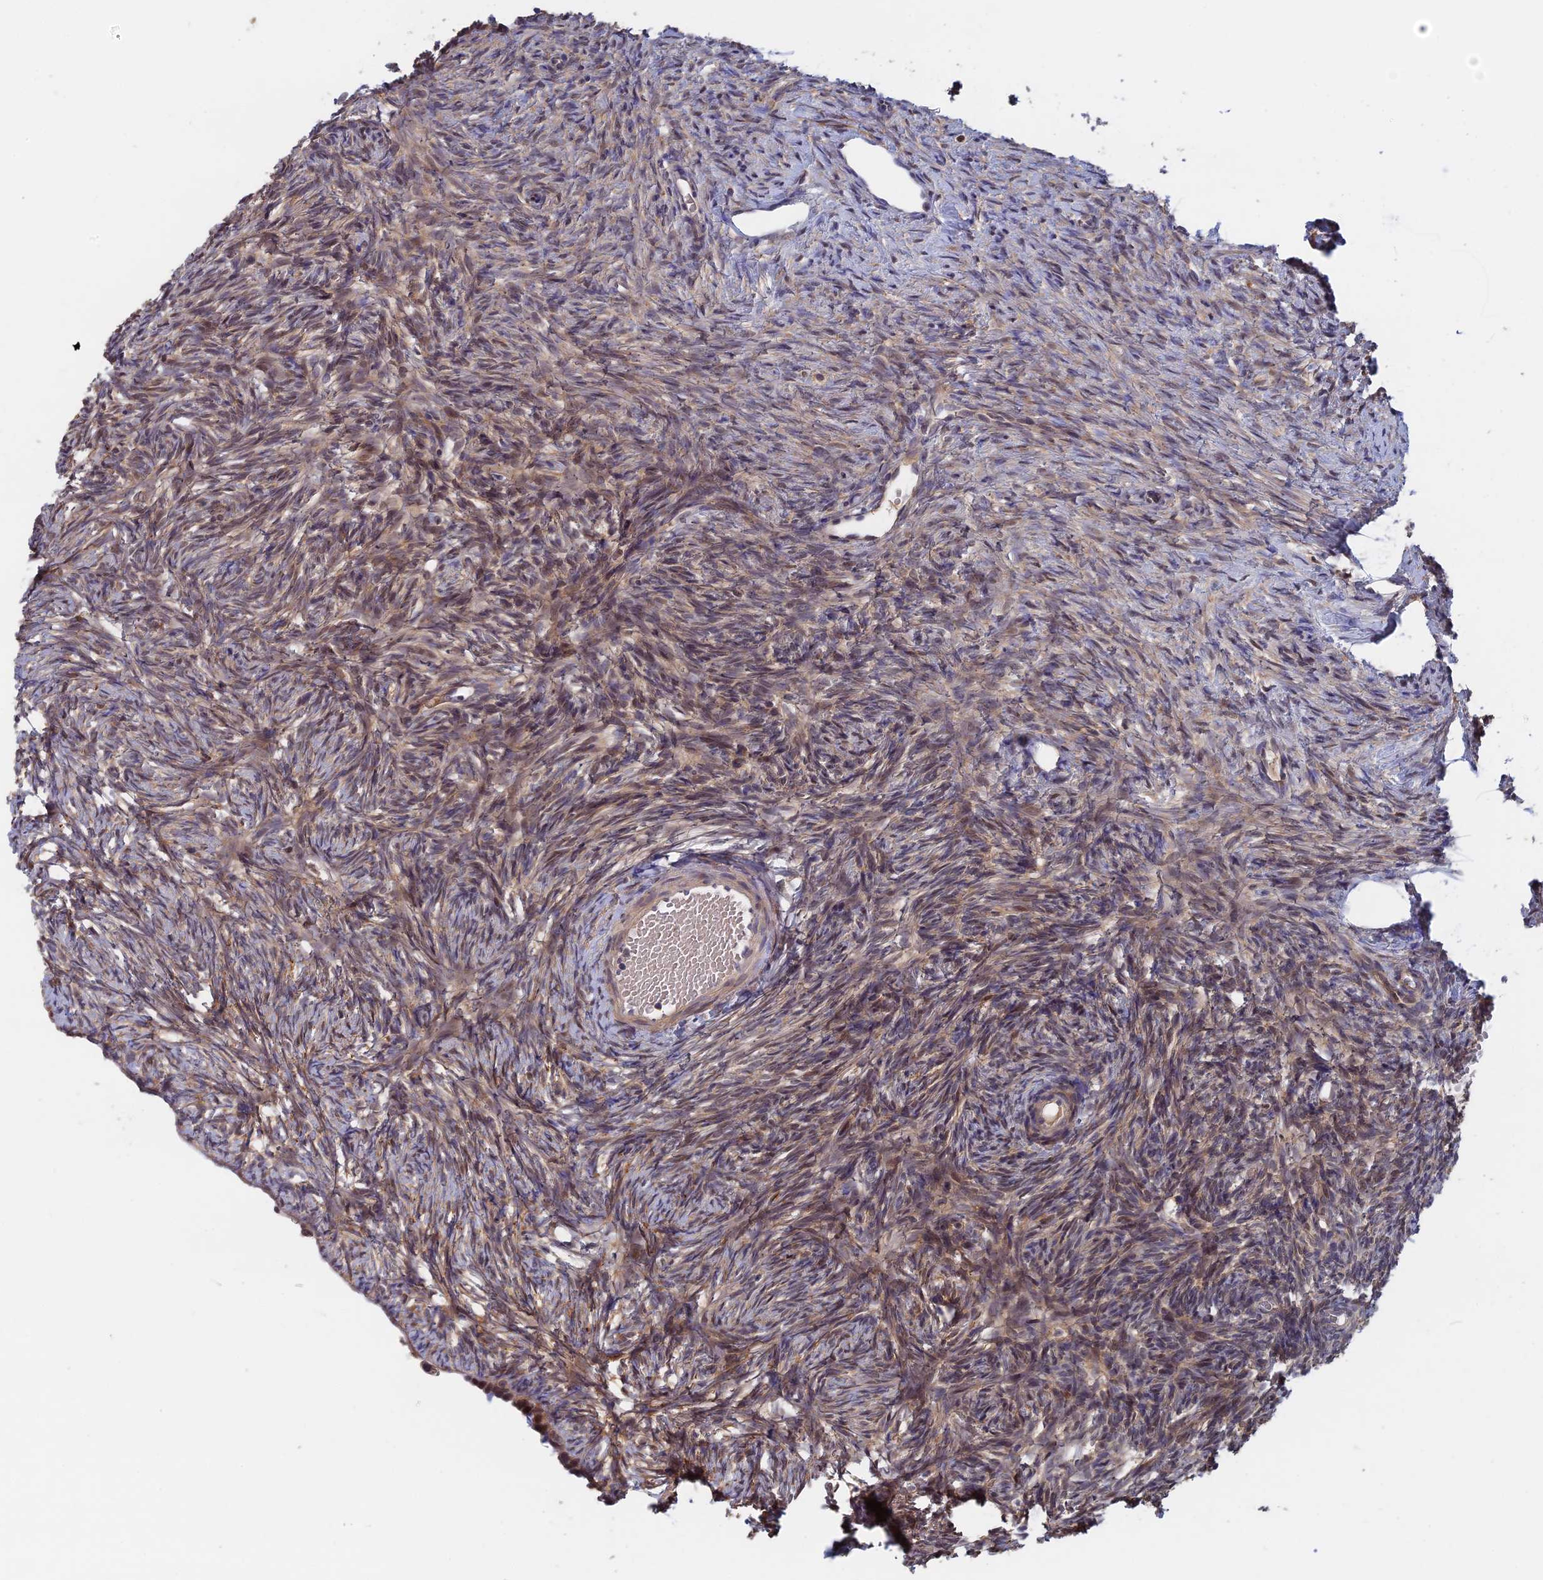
{"staining": {"intensity": "moderate", "quantity": ">75%", "location": "cytoplasmic/membranous"}, "tissue": "ovary", "cell_type": "Follicle cells", "image_type": "normal", "snomed": [{"axis": "morphology", "description": "Normal tissue, NOS"}, {"axis": "topography", "description": "Ovary"}], "caption": "Normal ovary exhibits moderate cytoplasmic/membranous expression in about >75% of follicle cells, visualized by immunohistochemistry.", "gene": "BLVRA", "patient": {"sex": "female", "age": 51}}